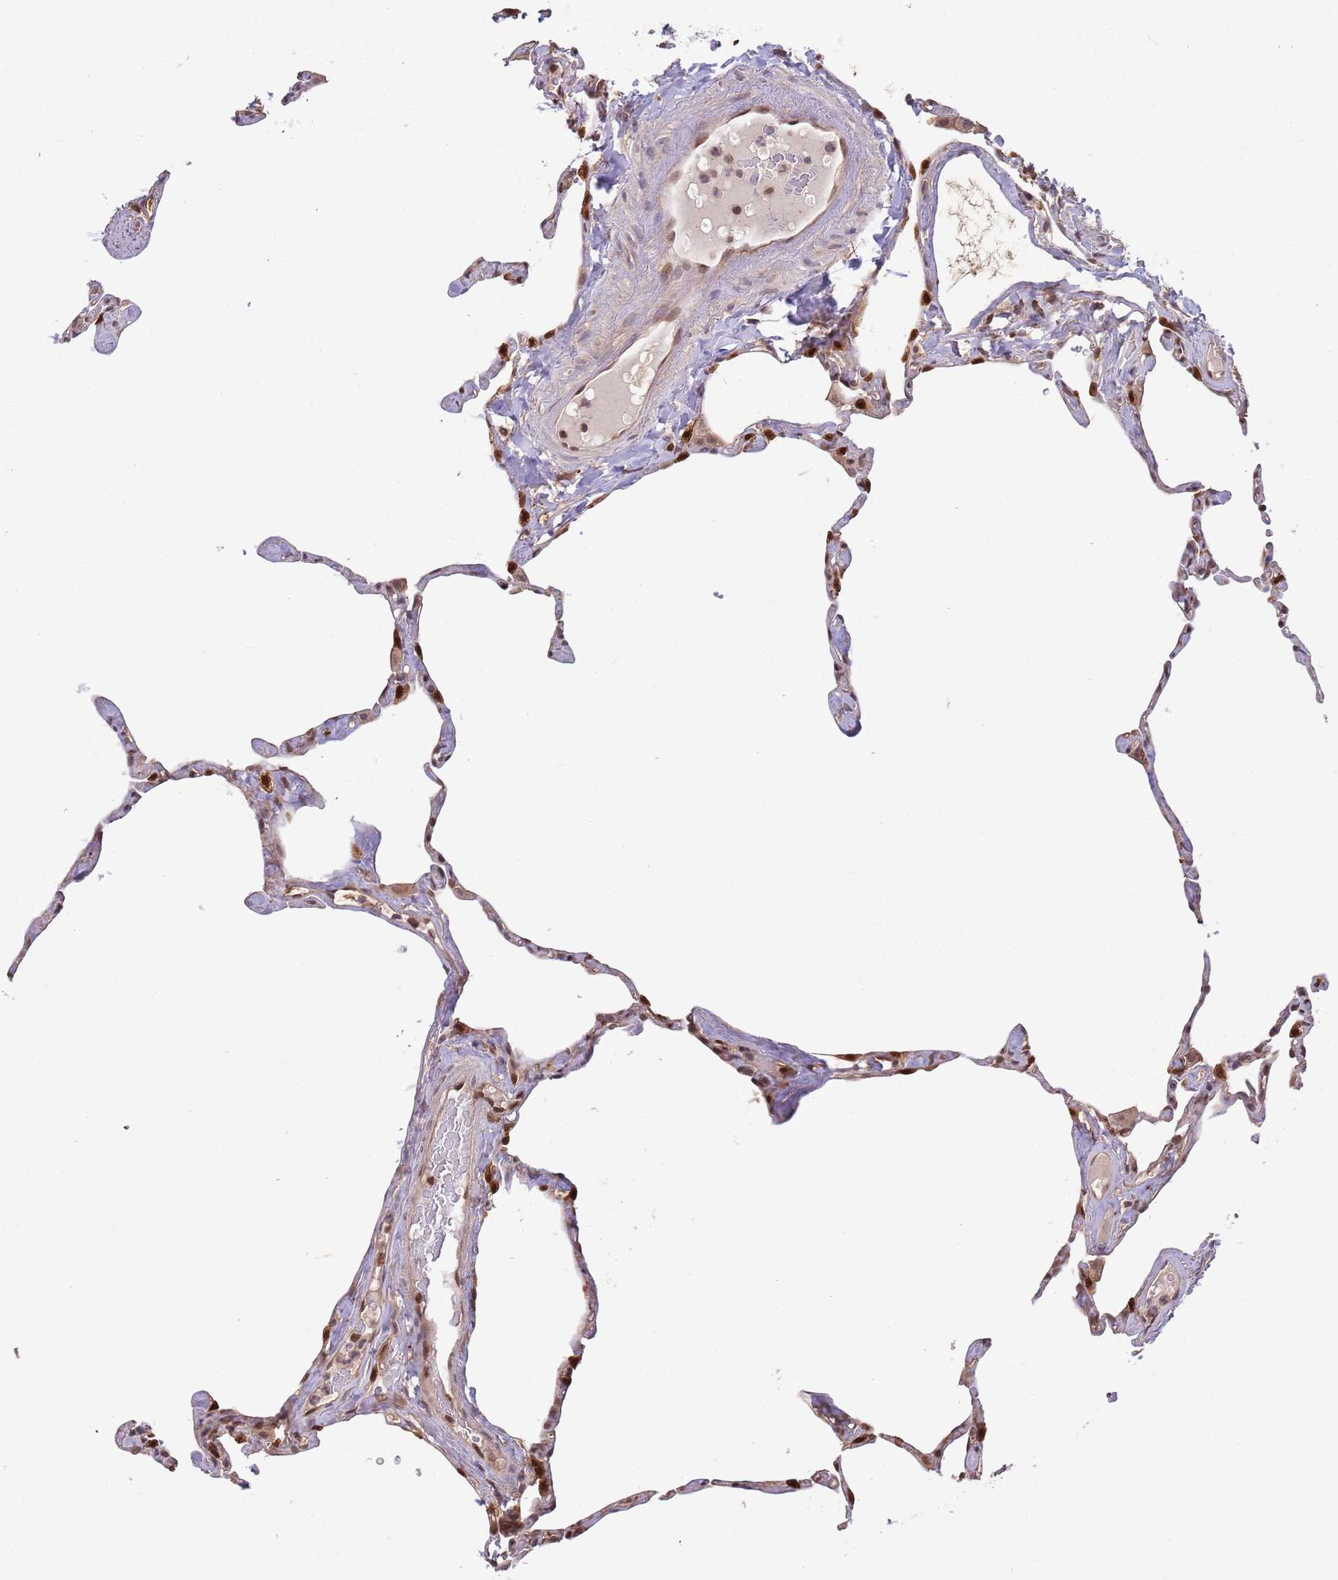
{"staining": {"intensity": "strong", "quantity": "25%-75%", "location": "nuclear"}, "tissue": "lung", "cell_type": "Alveolar cells", "image_type": "normal", "snomed": [{"axis": "morphology", "description": "Normal tissue, NOS"}, {"axis": "topography", "description": "Lung"}], "caption": "Lung stained with IHC reveals strong nuclear staining in about 25%-75% of alveolar cells.", "gene": "SALL1", "patient": {"sex": "male", "age": 65}}